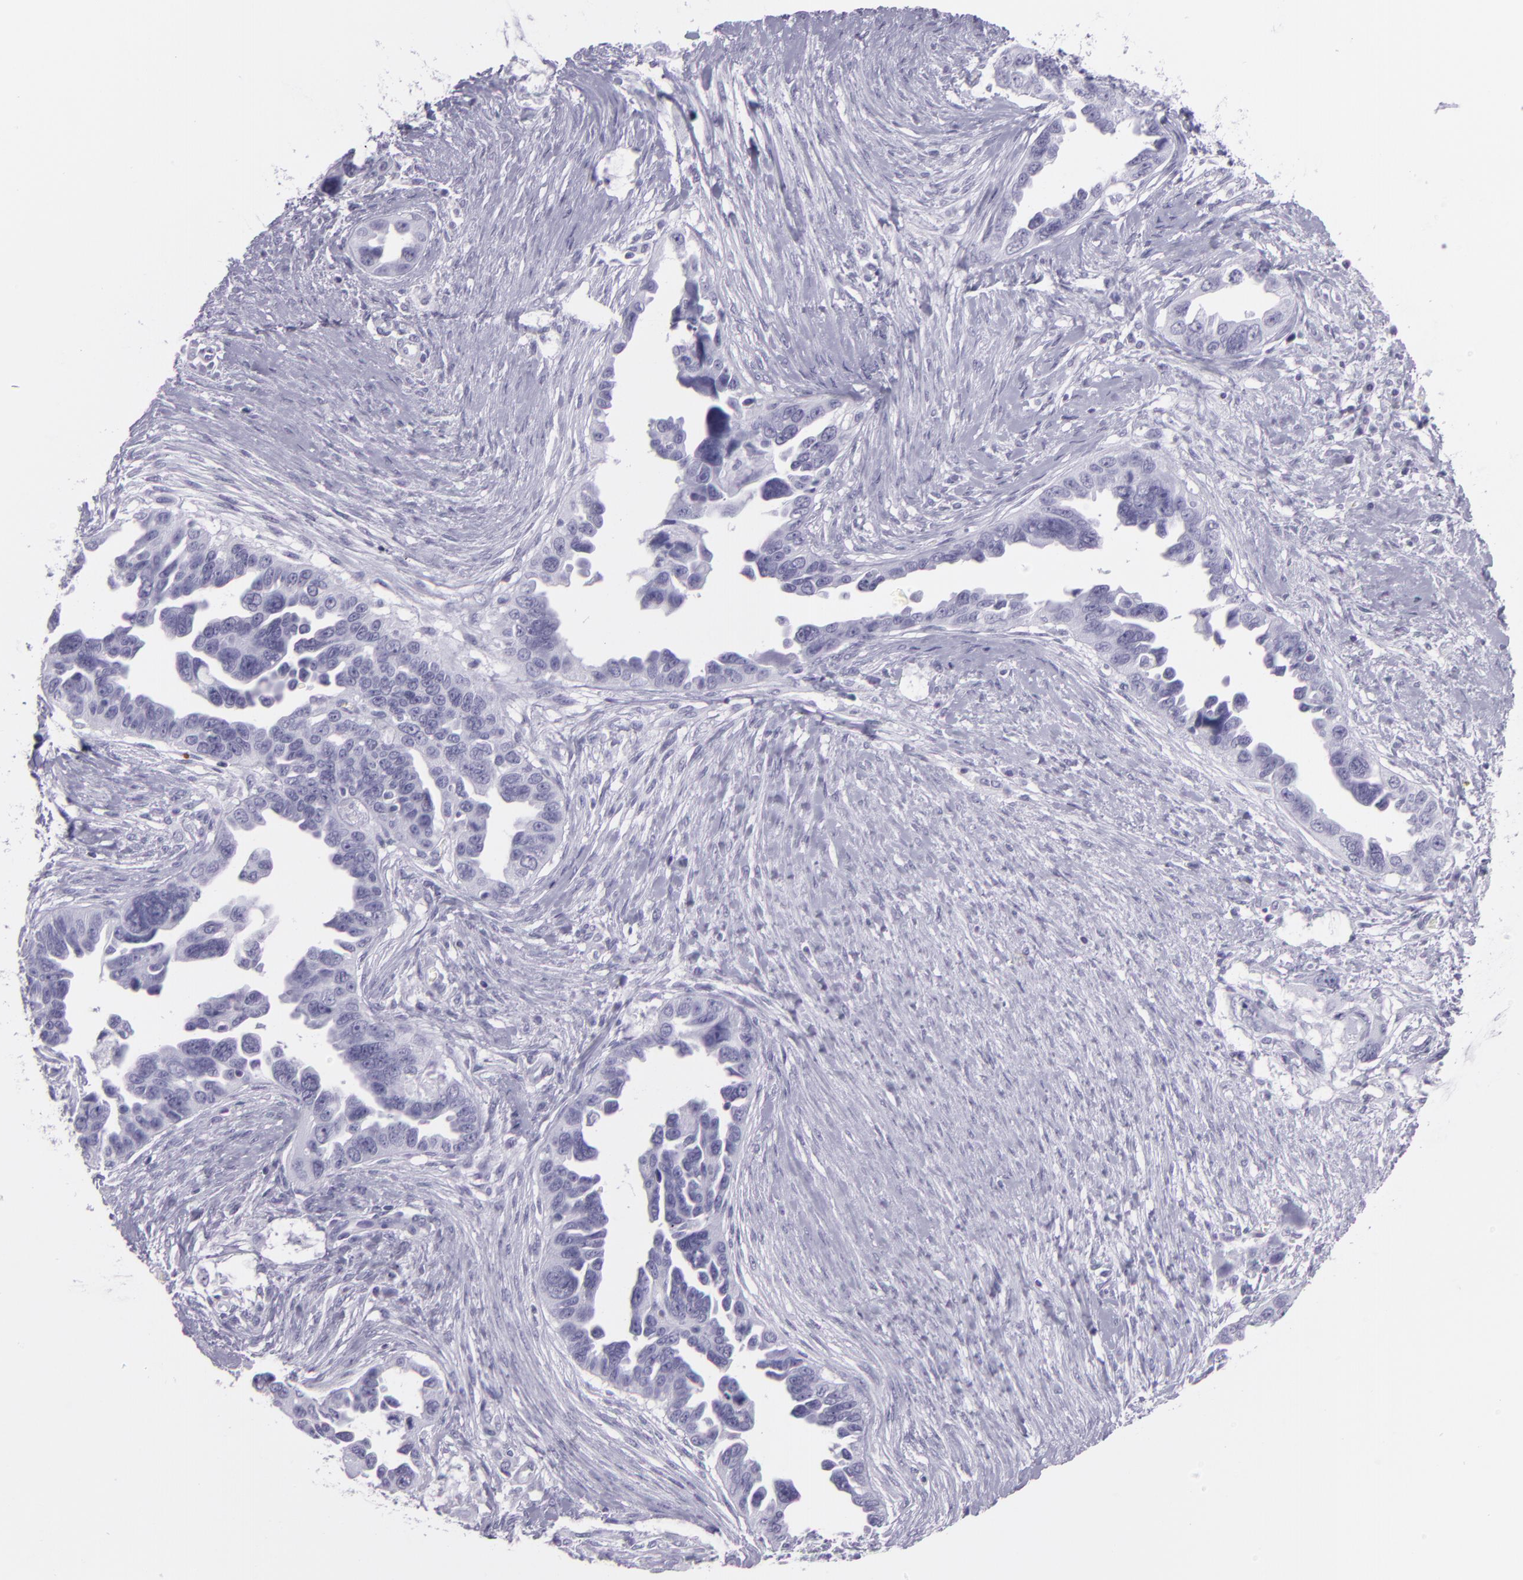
{"staining": {"intensity": "negative", "quantity": "none", "location": "none"}, "tissue": "ovarian cancer", "cell_type": "Tumor cells", "image_type": "cancer", "snomed": [{"axis": "morphology", "description": "Cystadenocarcinoma, serous, NOS"}, {"axis": "topography", "description": "Ovary"}], "caption": "Histopathology image shows no significant protein positivity in tumor cells of ovarian cancer.", "gene": "MUC6", "patient": {"sex": "female", "age": 63}}